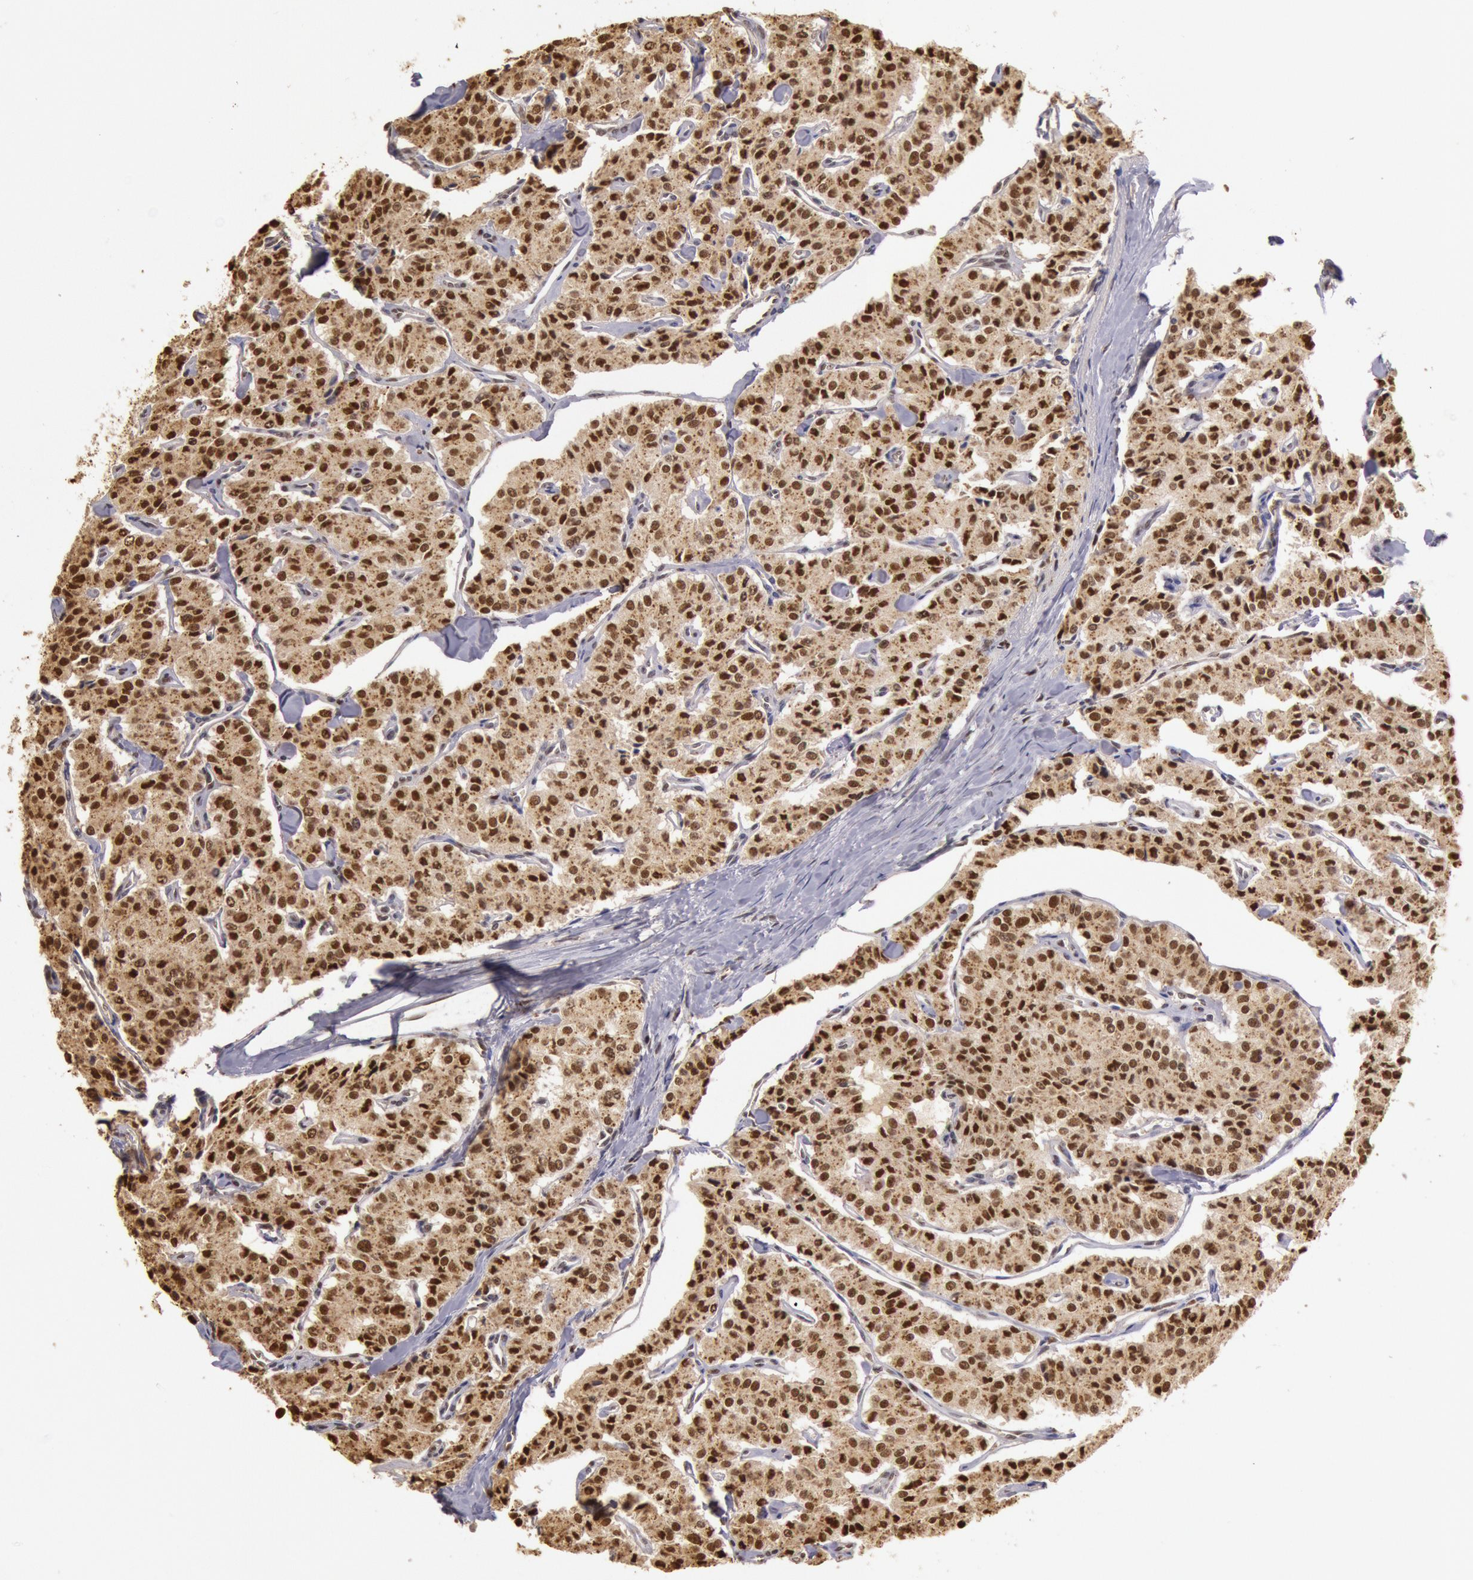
{"staining": {"intensity": "moderate", "quantity": ">75%", "location": "nuclear"}, "tissue": "carcinoid", "cell_type": "Tumor cells", "image_type": "cancer", "snomed": [{"axis": "morphology", "description": "Carcinoid, malignant, NOS"}, {"axis": "topography", "description": "Bronchus"}], "caption": "Human carcinoid (malignant) stained with a protein marker demonstrates moderate staining in tumor cells.", "gene": "LIG4", "patient": {"sex": "male", "age": 55}}